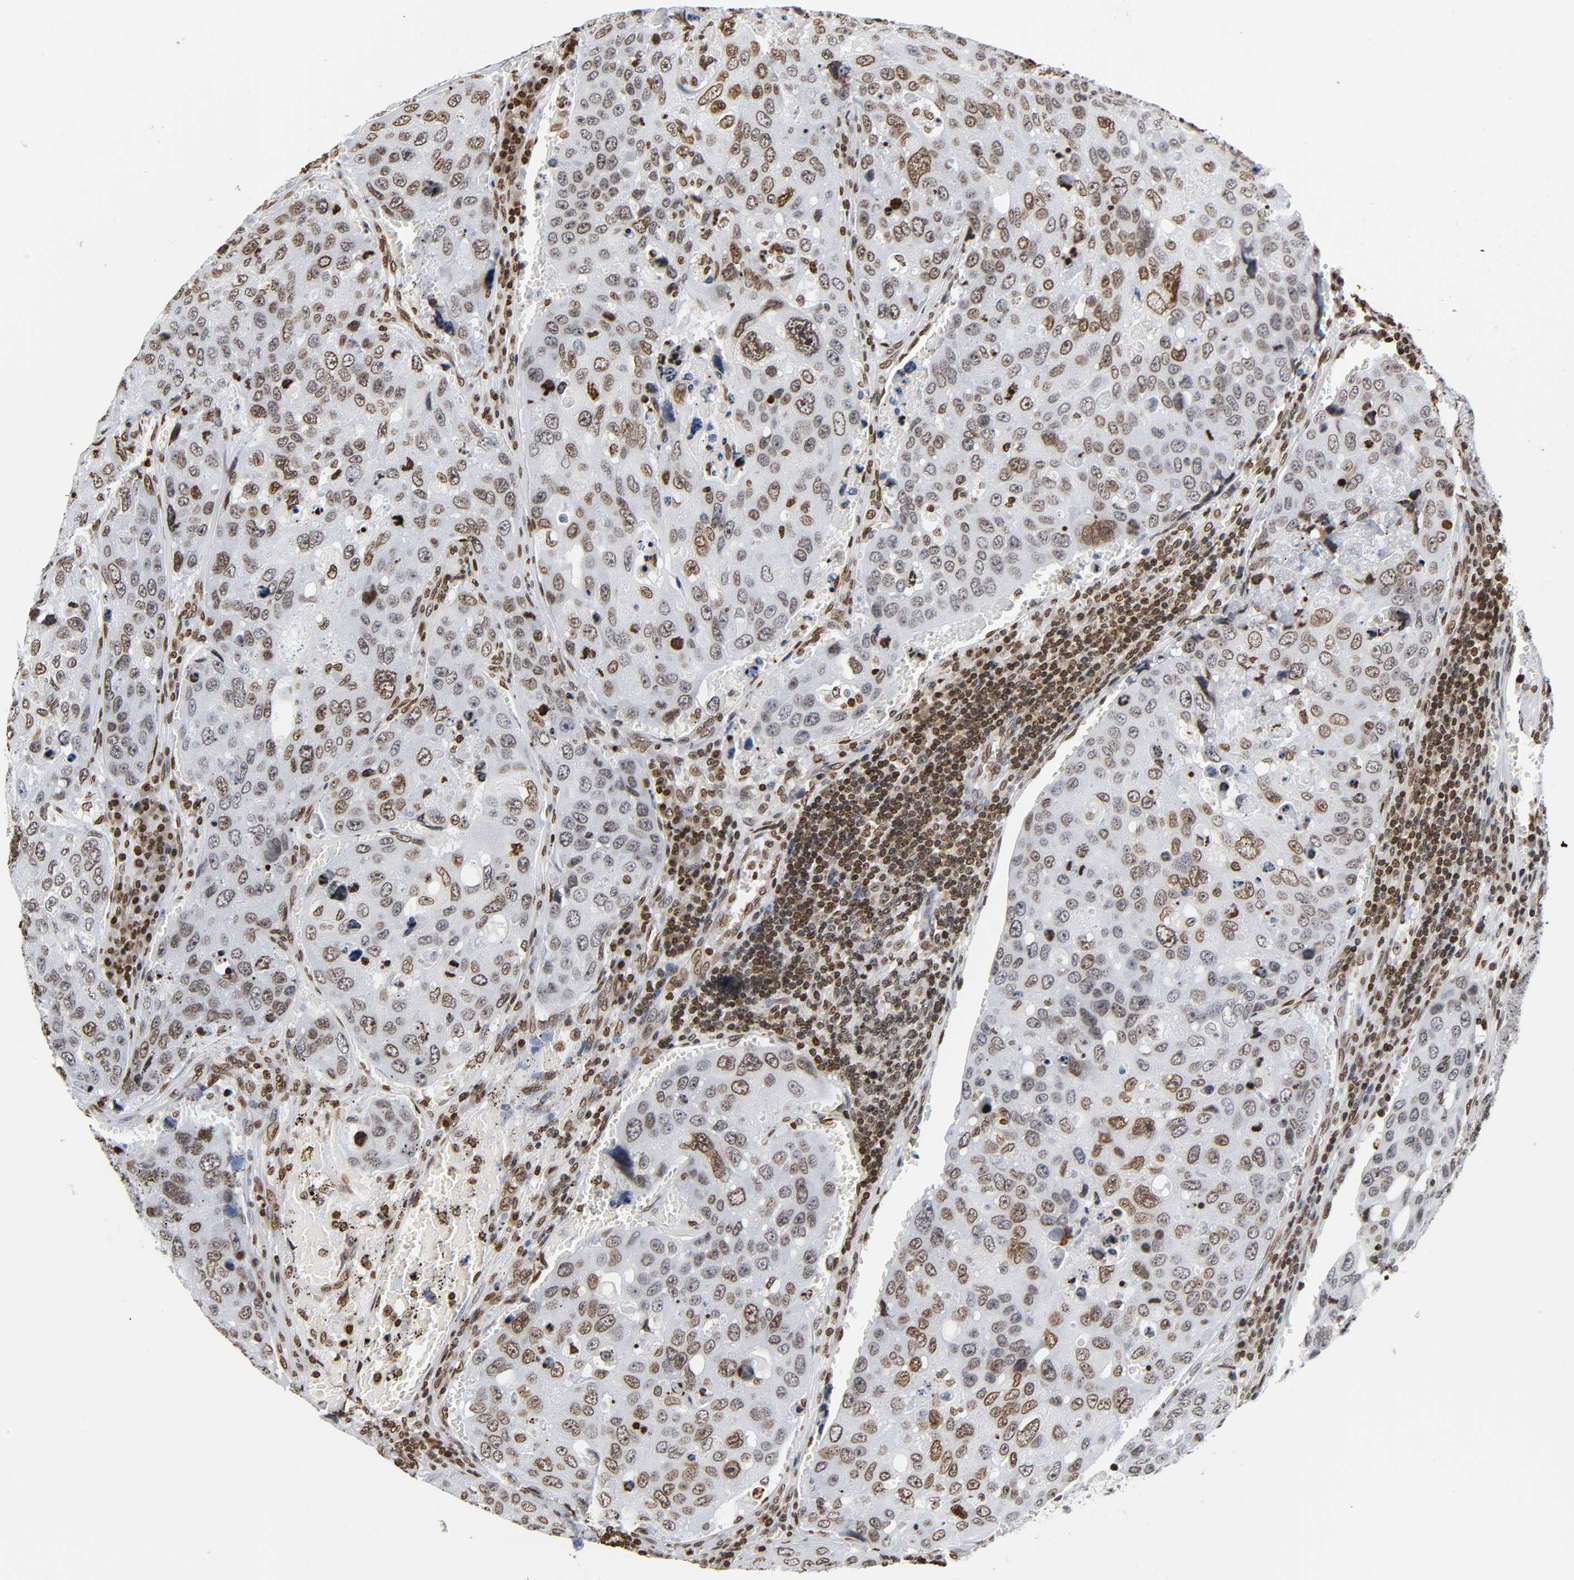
{"staining": {"intensity": "moderate", "quantity": ">75%", "location": "nuclear"}, "tissue": "urothelial cancer", "cell_type": "Tumor cells", "image_type": "cancer", "snomed": [{"axis": "morphology", "description": "Urothelial carcinoma, High grade"}, {"axis": "topography", "description": "Lymph node"}, {"axis": "topography", "description": "Urinary bladder"}], "caption": "Protein expression analysis of urothelial cancer shows moderate nuclear staining in approximately >75% of tumor cells.", "gene": "HOXA6", "patient": {"sex": "male", "age": 51}}